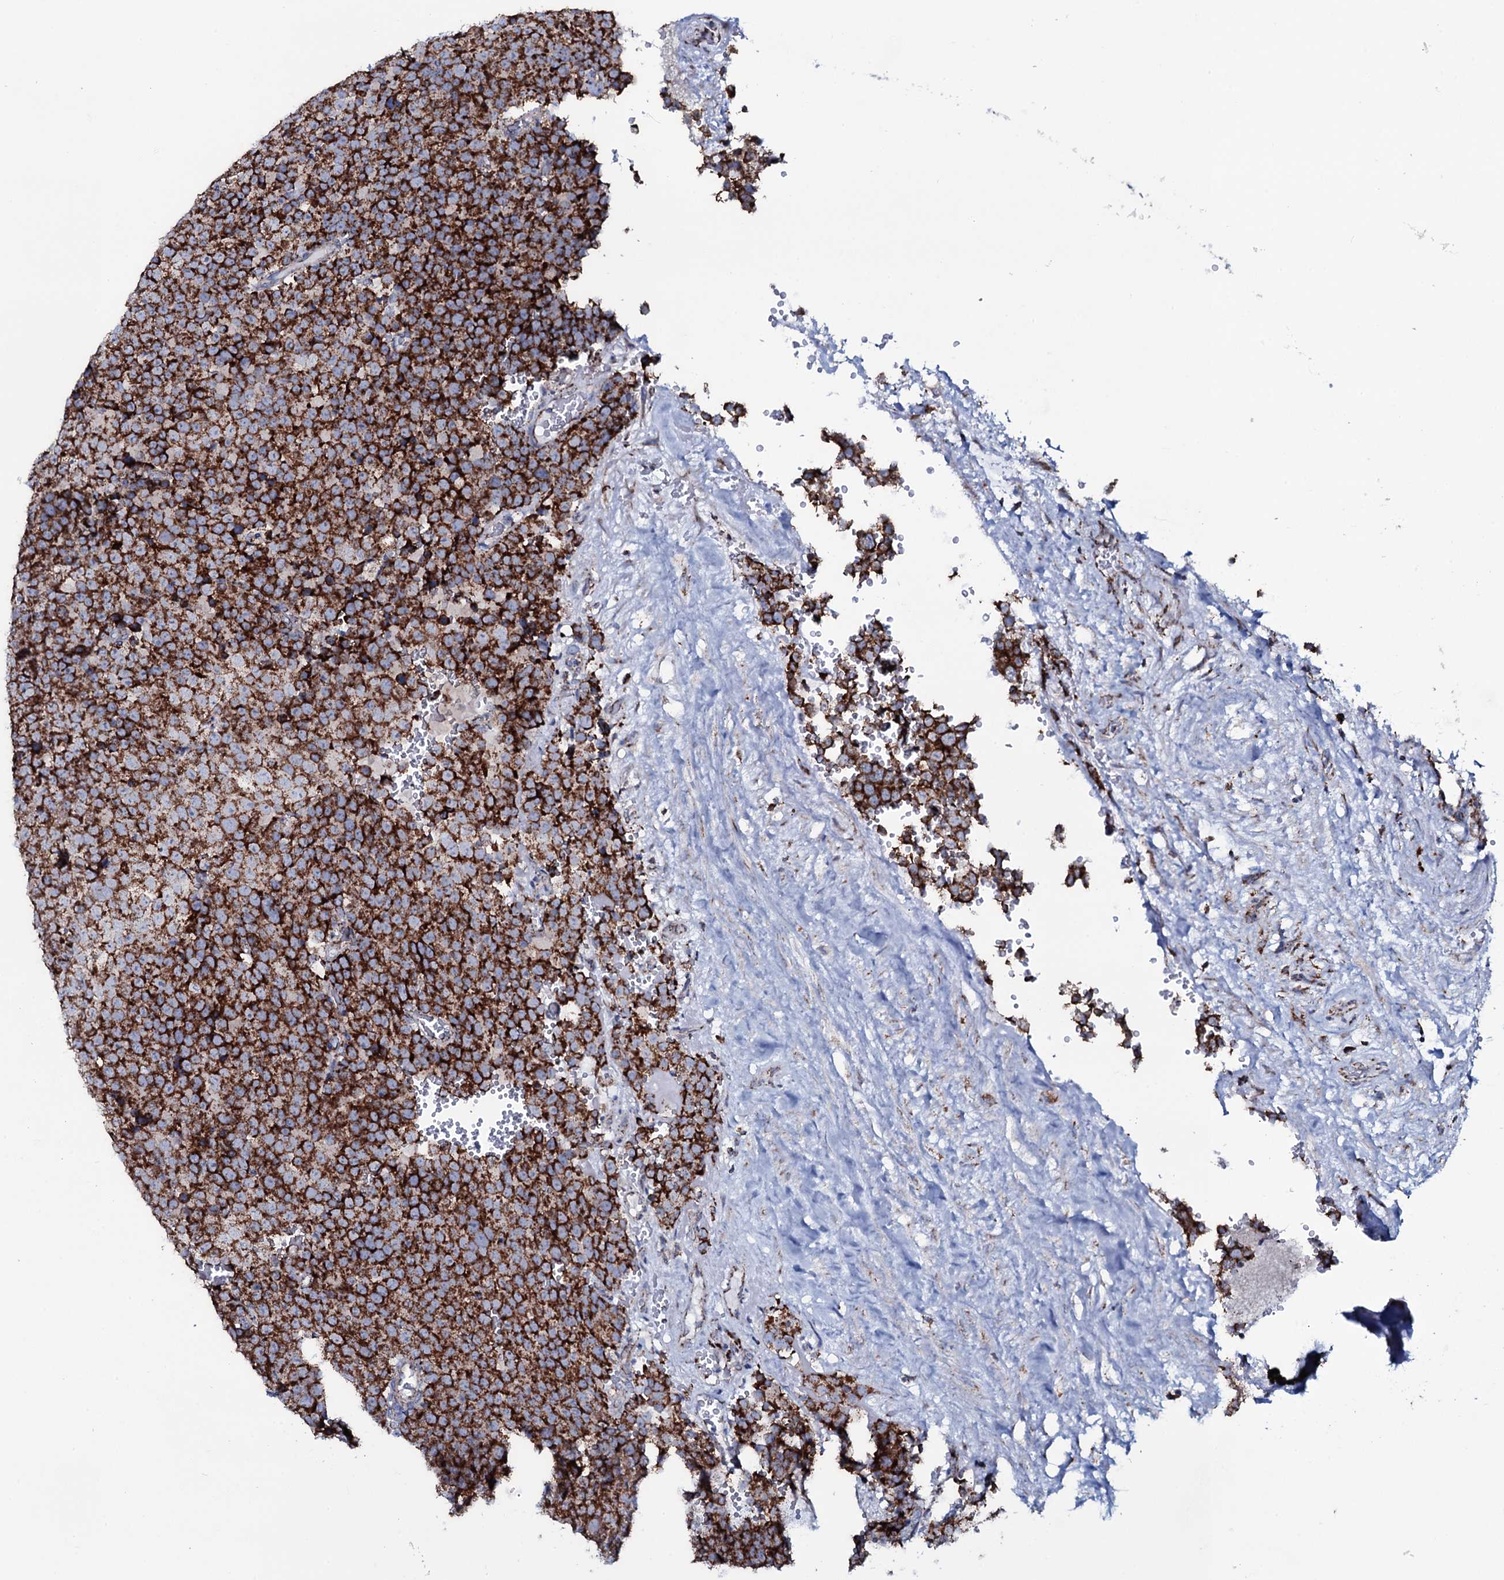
{"staining": {"intensity": "strong", "quantity": ">75%", "location": "cytoplasmic/membranous"}, "tissue": "testis cancer", "cell_type": "Tumor cells", "image_type": "cancer", "snomed": [{"axis": "morphology", "description": "Seminoma, NOS"}, {"axis": "topography", "description": "Testis"}], "caption": "This micrograph reveals immunohistochemistry staining of seminoma (testis), with high strong cytoplasmic/membranous expression in about >75% of tumor cells.", "gene": "MRPS35", "patient": {"sex": "male", "age": 71}}